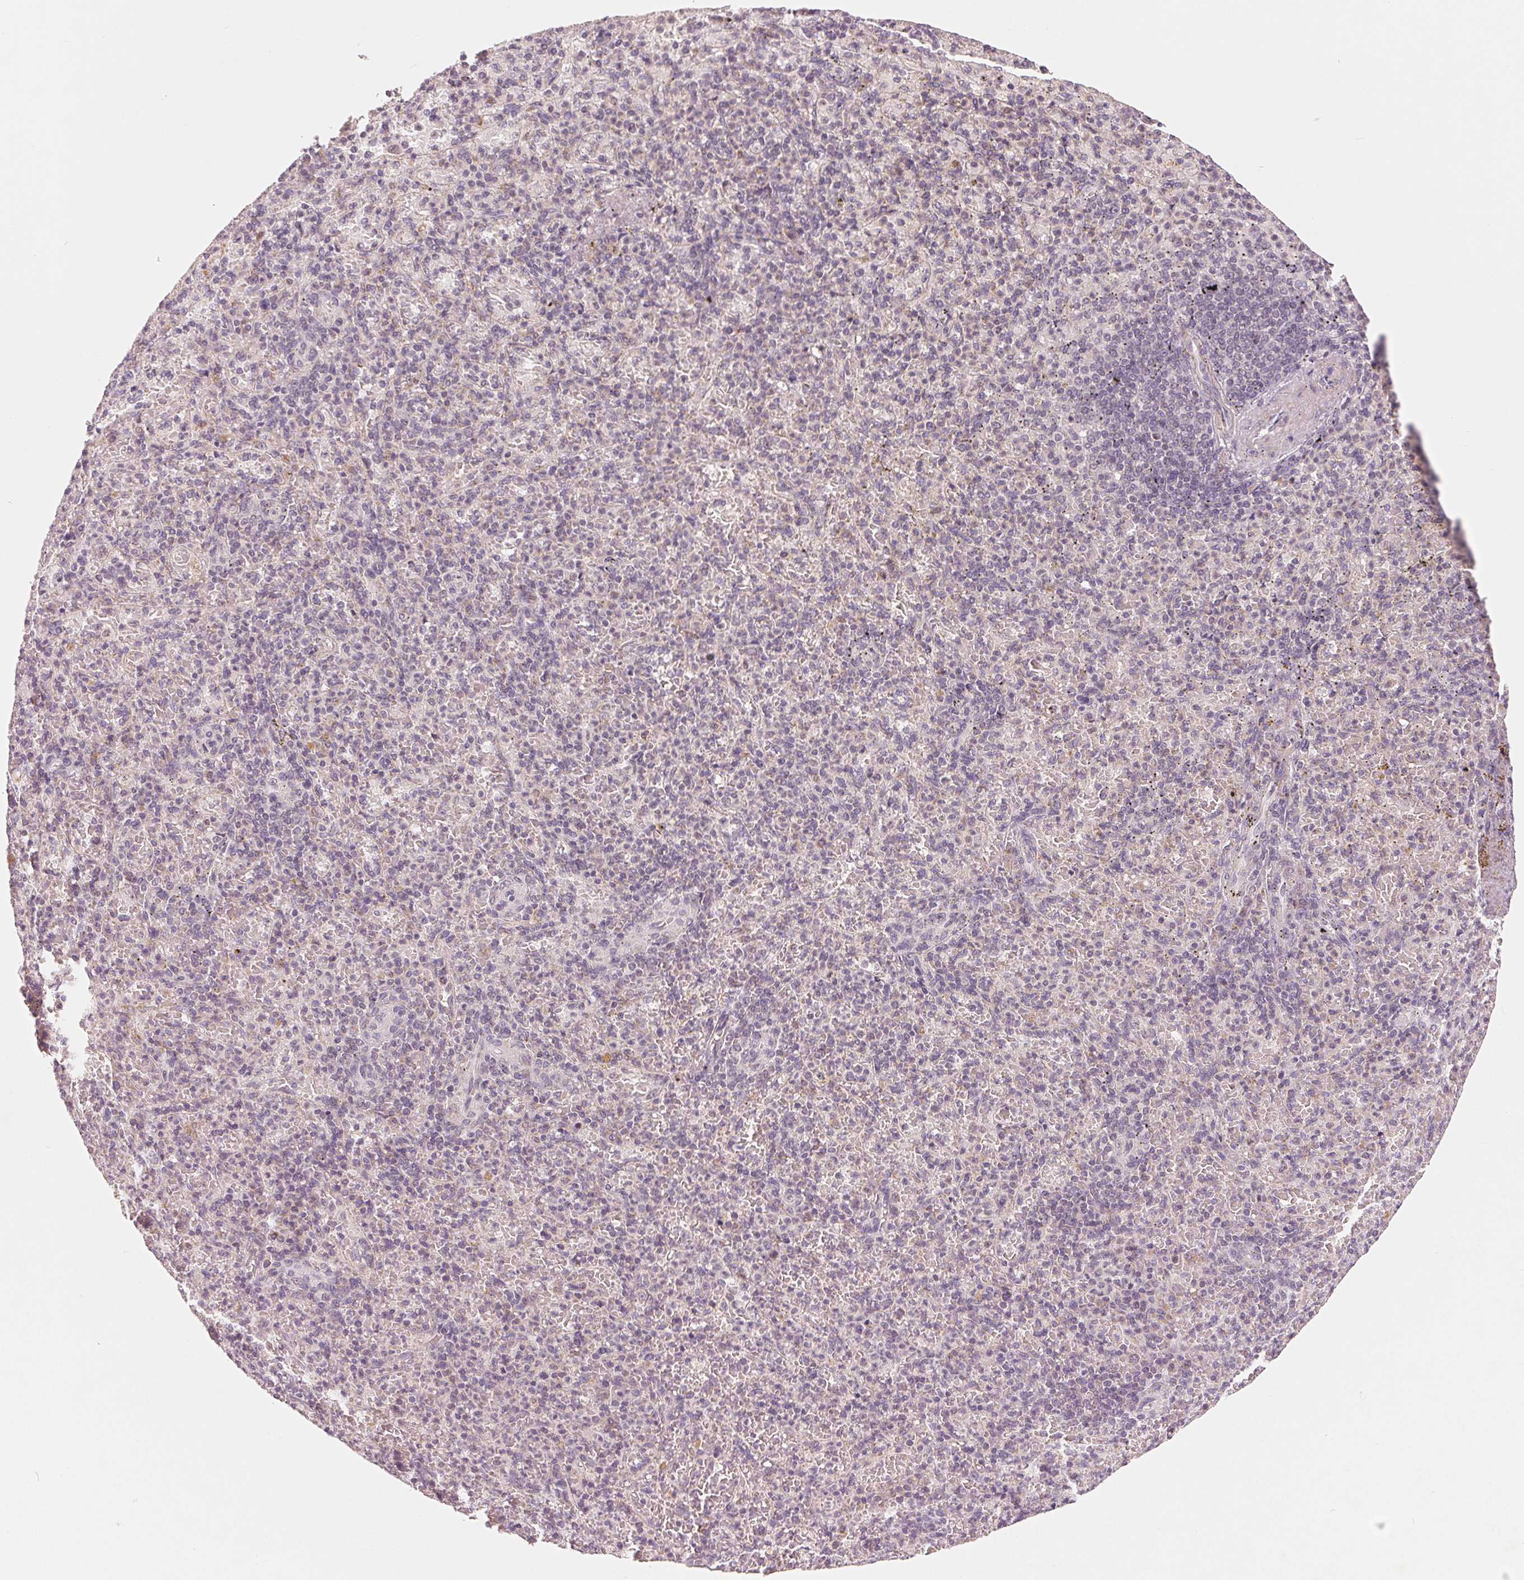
{"staining": {"intensity": "weak", "quantity": "<25%", "location": "cytoplasmic/membranous"}, "tissue": "spleen", "cell_type": "Cells in red pulp", "image_type": "normal", "snomed": [{"axis": "morphology", "description": "Normal tissue, NOS"}, {"axis": "topography", "description": "Spleen"}], "caption": "This histopathology image is of unremarkable spleen stained with immunohistochemistry (IHC) to label a protein in brown with the nuclei are counter-stained blue. There is no expression in cells in red pulp. The staining was performed using DAB (3,3'-diaminobenzidine) to visualize the protein expression in brown, while the nuclei were stained in blue with hematoxylin (Magnification: 20x).", "gene": "GHITM", "patient": {"sex": "female", "age": 74}}